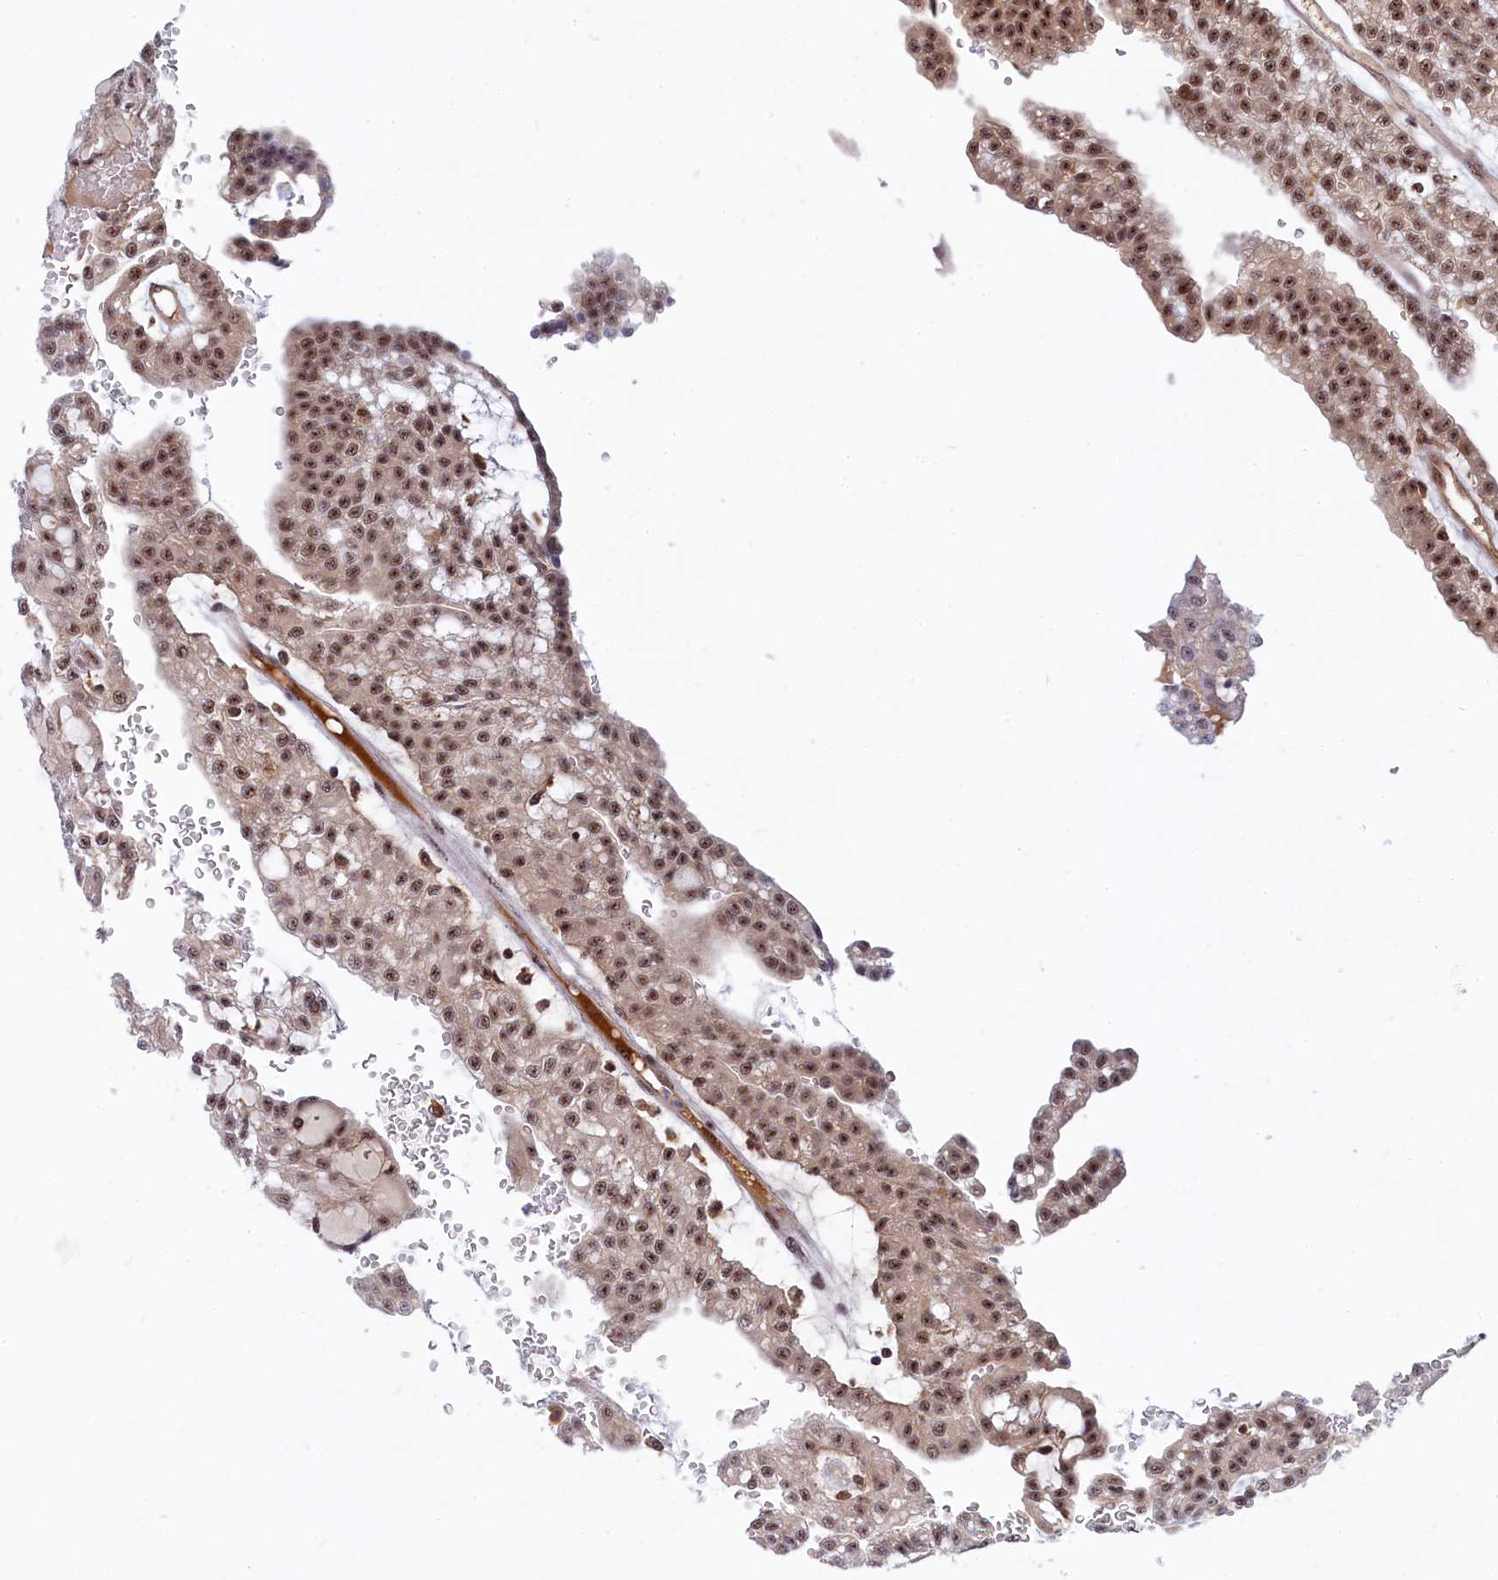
{"staining": {"intensity": "moderate", "quantity": ">75%", "location": "nuclear"}, "tissue": "renal cancer", "cell_type": "Tumor cells", "image_type": "cancer", "snomed": [{"axis": "morphology", "description": "Adenocarcinoma, NOS"}, {"axis": "topography", "description": "Kidney"}], "caption": "Immunohistochemistry (IHC) staining of renal cancer (adenocarcinoma), which exhibits medium levels of moderate nuclear positivity in approximately >75% of tumor cells indicating moderate nuclear protein expression. The staining was performed using DAB (3,3'-diaminobenzidine) (brown) for protein detection and nuclei were counterstained in hematoxylin (blue).", "gene": "TAB1", "patient": {"sex": "male", "age": 63}}